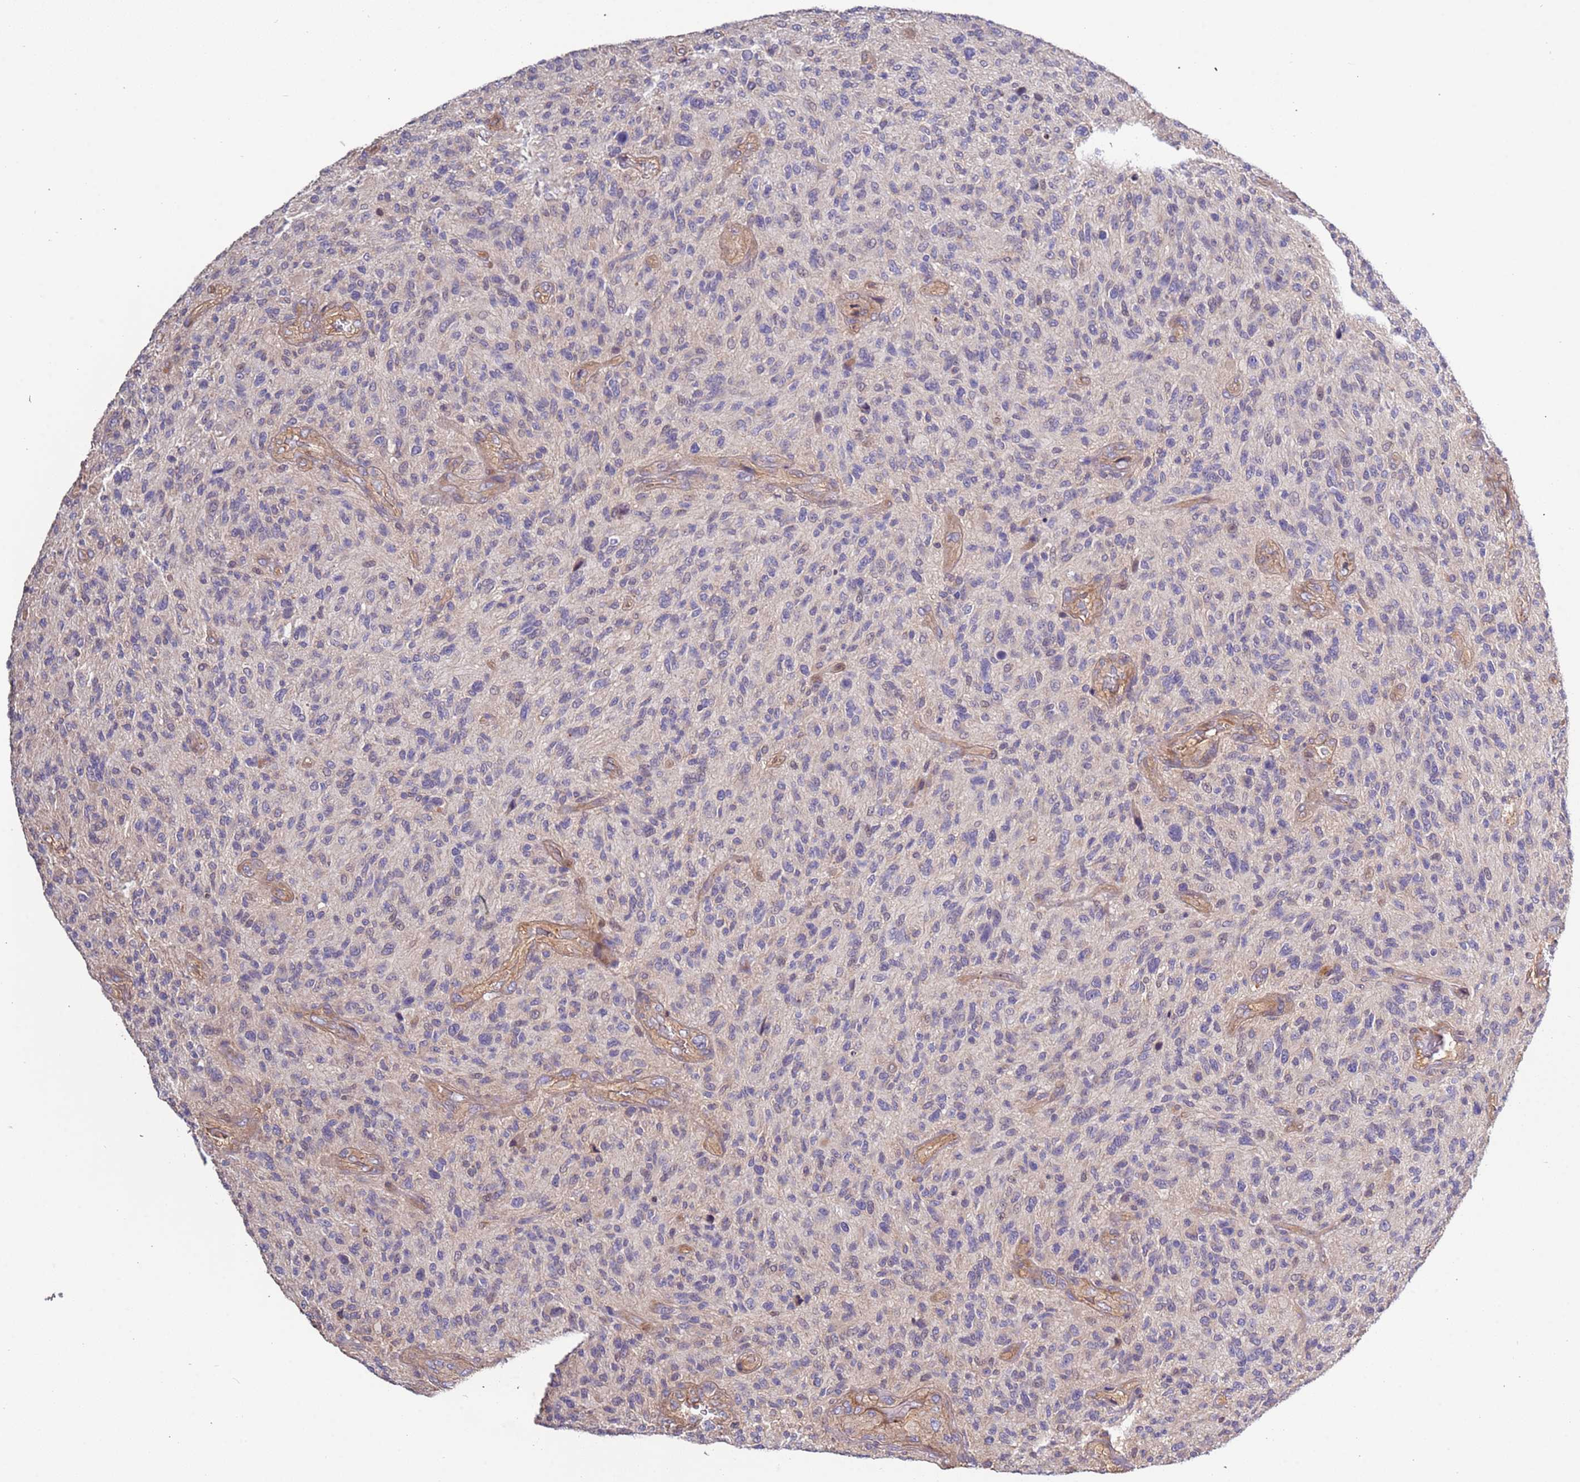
{"staining": {"intensity": "negative", "quantity": "none", "location": "none"}, "tissue": "glioma", "cell_type": "Tumor cells", "image_type": "cancer", "snomed": [{"axis": "morphology", "description": "Glioma, malignant, High grade"}, {"axis": "topography", "description": "Brain"}], "caption": "Immunohistochemistry (IHC) photomicrograph of high-grade glioma (malignant) stained for a protein (brown), which shows no positivity in tumor cells.", "gene": "LAMB4", "patient": {"sex": "male", "age": 47}}